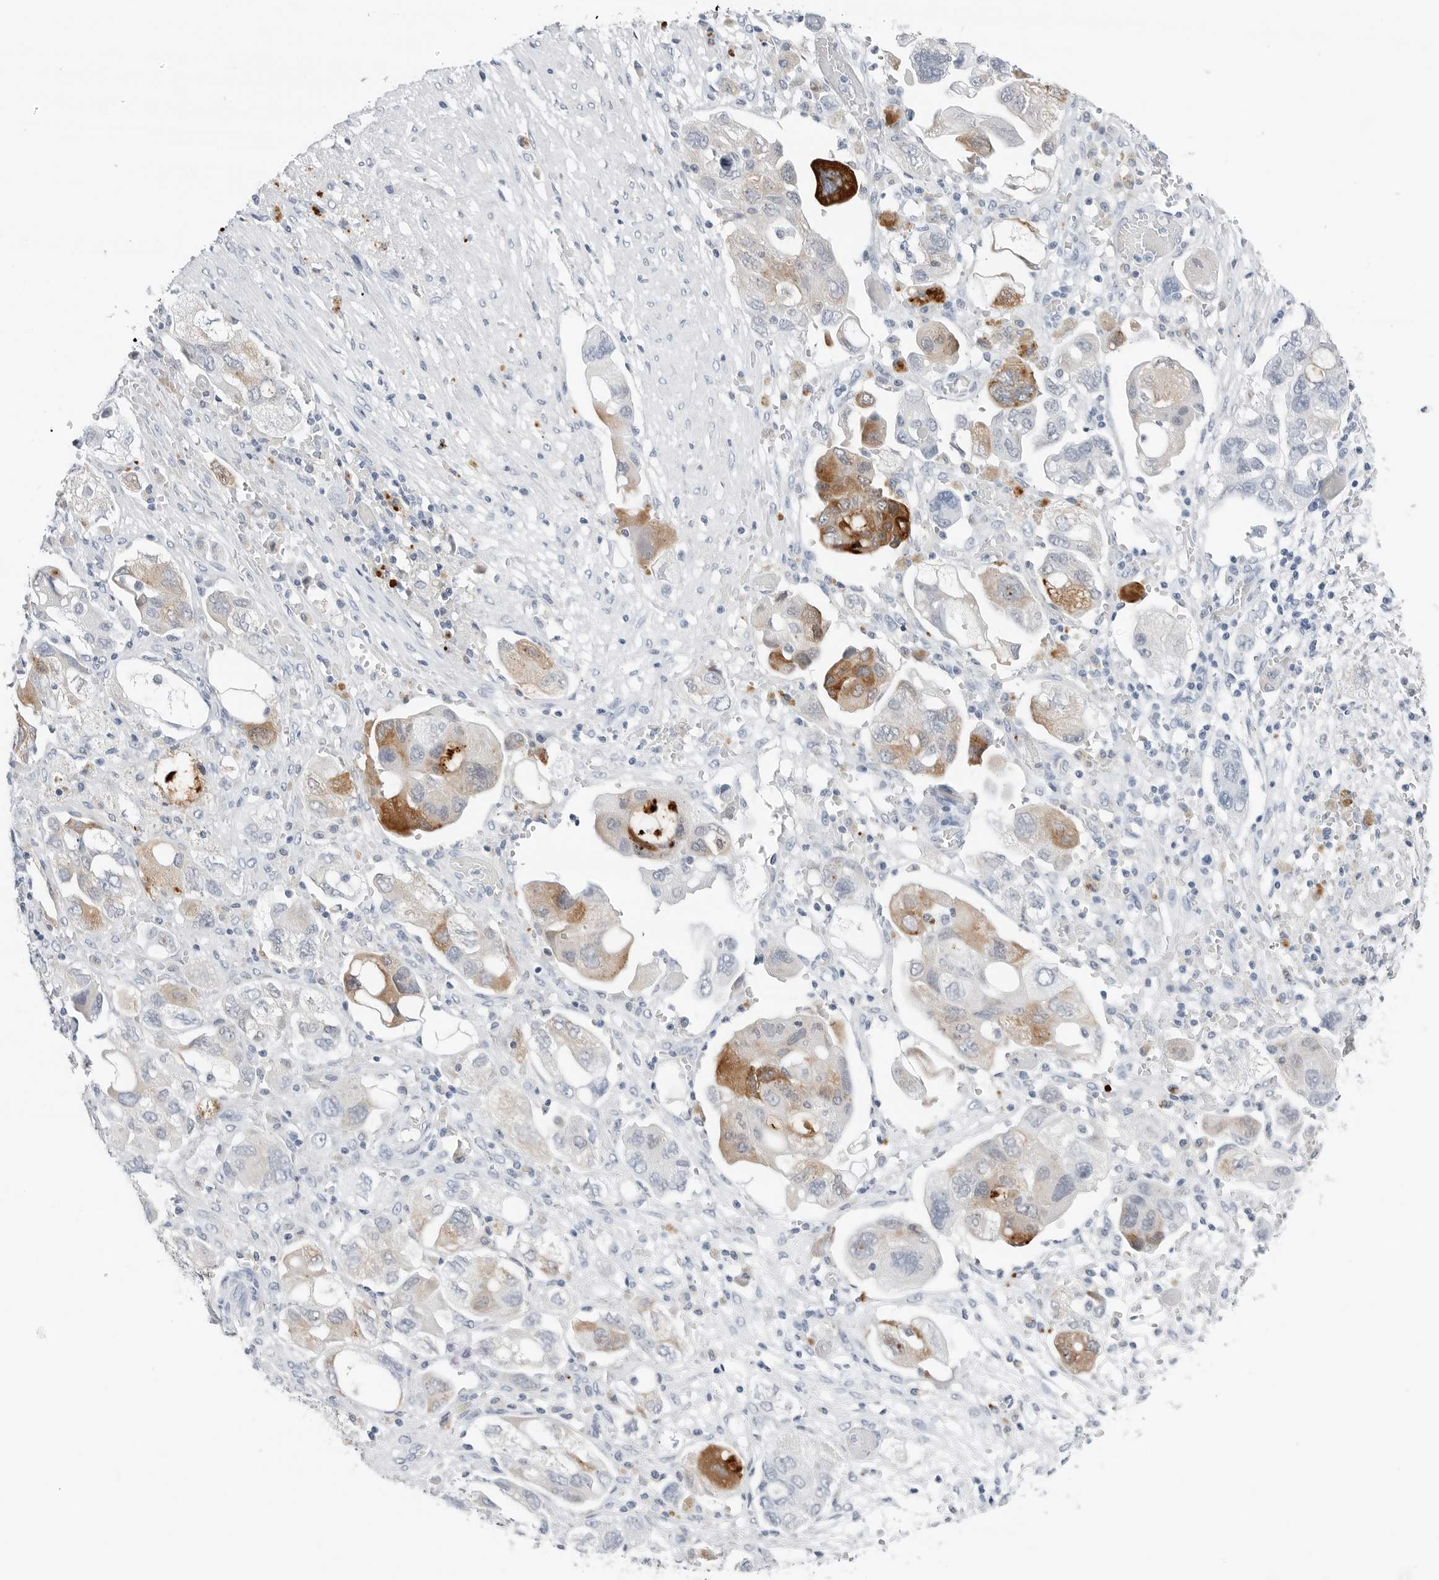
{"staining": {"intensity": "strong", "quantity": "<25%", "location": "cytoplasmic/membranous"}, "tissue": "ovarian cancer", "cell_type": "Tumor cells", "image_type": "cancer", "snomed": [{"axis": "morphology", "description": "Carcinoma, NOS"}, {"axis": "morphology", "description": "Cystadenocarcinoma, serous, NOS"}, {"axis": "topography", "description": "Ovary"}], "caption": "A high-resolution histopathology image shows immunohistochemistry (IHC) staining of ovarian cancer (carcinoma), which displays strong cytoplasmic/membranous expression in approximately <25% of tumor cells. (IHC, brightfield microscopy, high magnification).", "gene": "SLPI", "patient": {"sex": "female", "age": 69}}